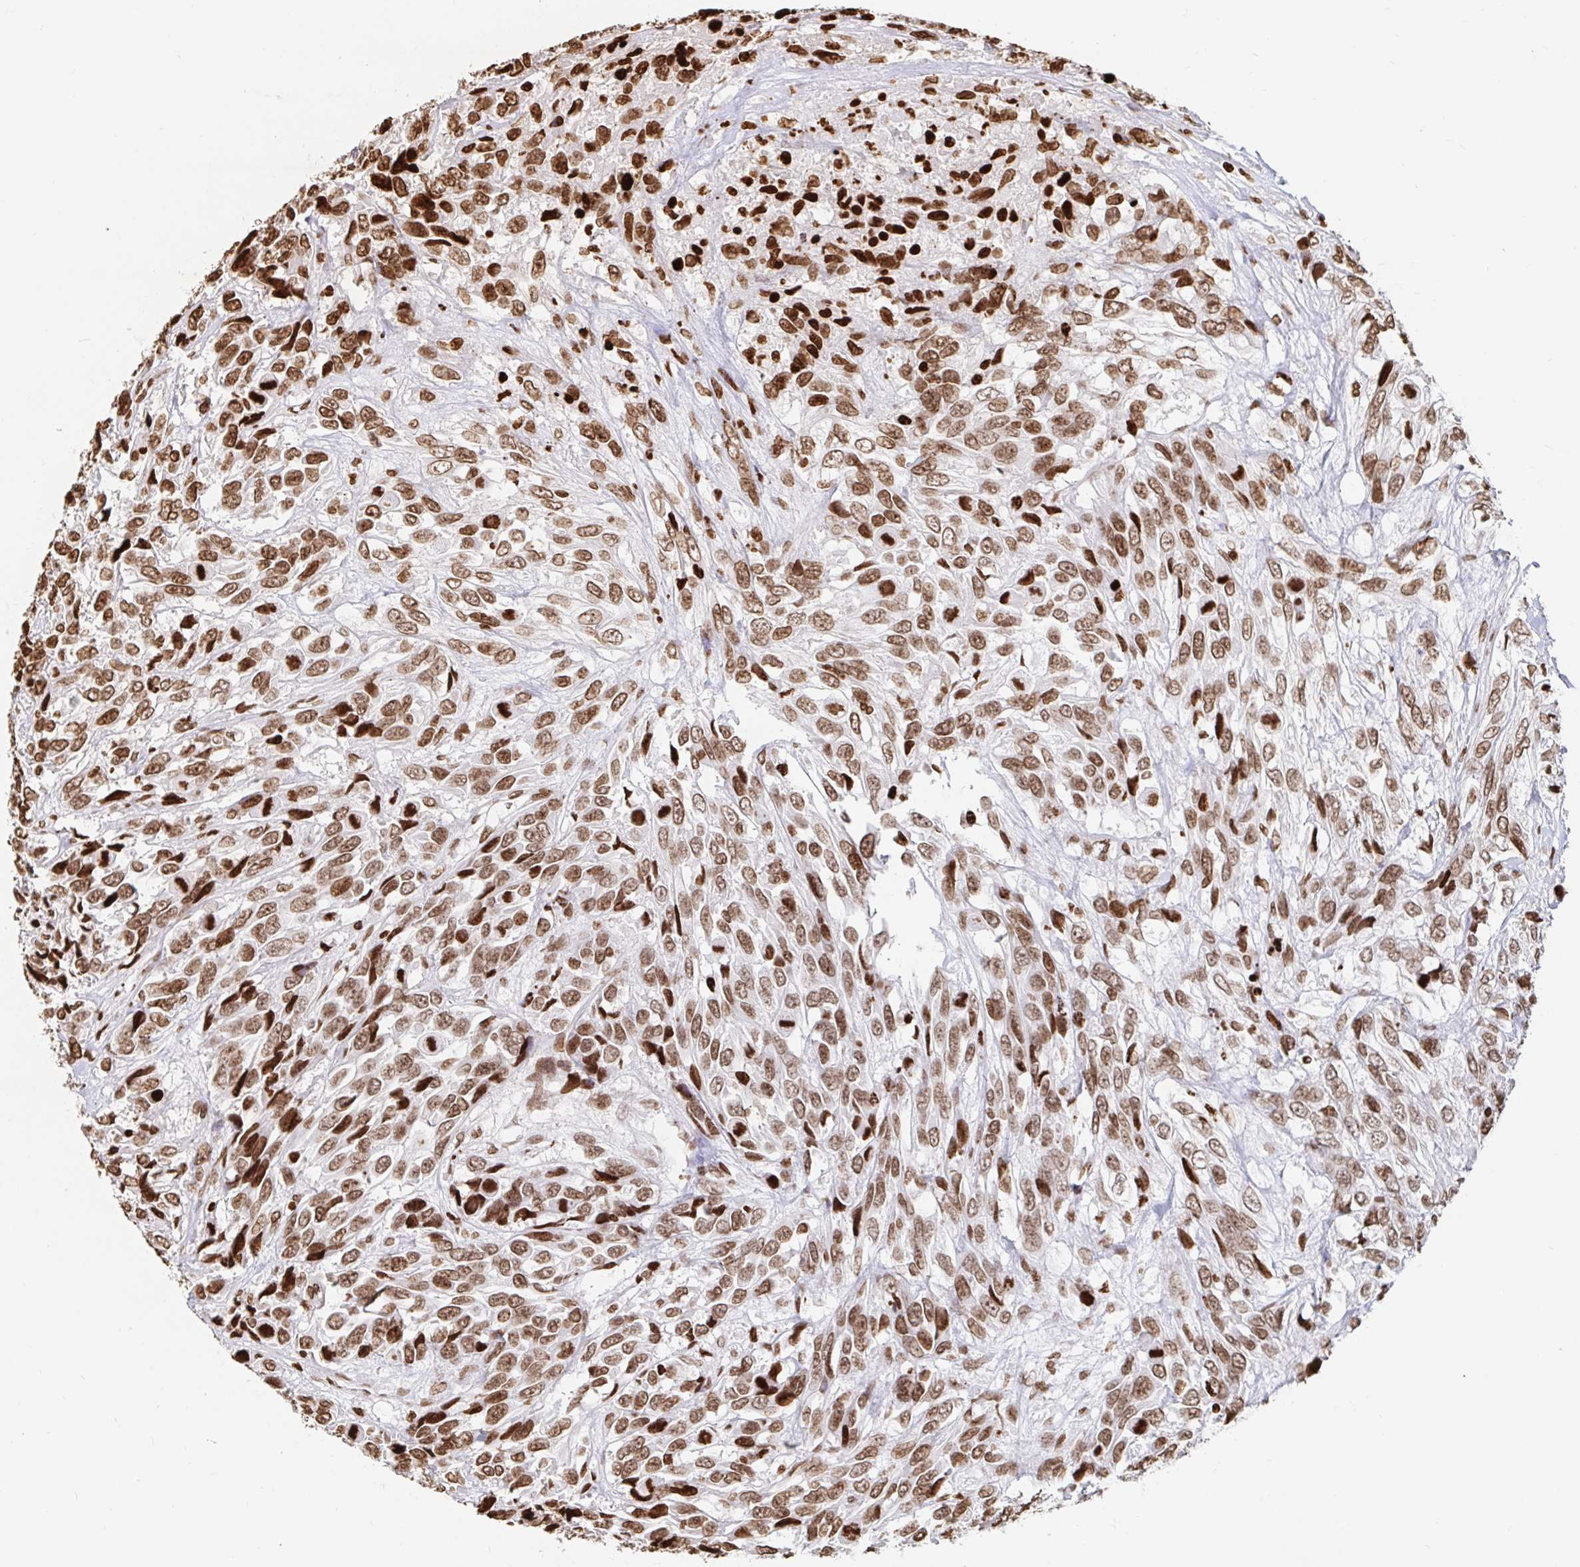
{"staining": {"intensity": "moderate", "quantity": ">75%", "location": "nuclear"}, "tissue": "urothelial cancer", "cell_type": "Tumor cells", "image_type": "cancer", "snomed": [{"axis": "morphology", "description": "Urothelial carcinoma, High grade"}, {"axis": "topography", "description": "Urinary bladder"}], "caption": "This is a histology image of immunohistochemistry (IHC) staining of urothelial cancer, which shows moderate staining in the nuclear of tumor cells.", "gene": "H2BC5", "patient": {"sex": "female", "age": 70}}